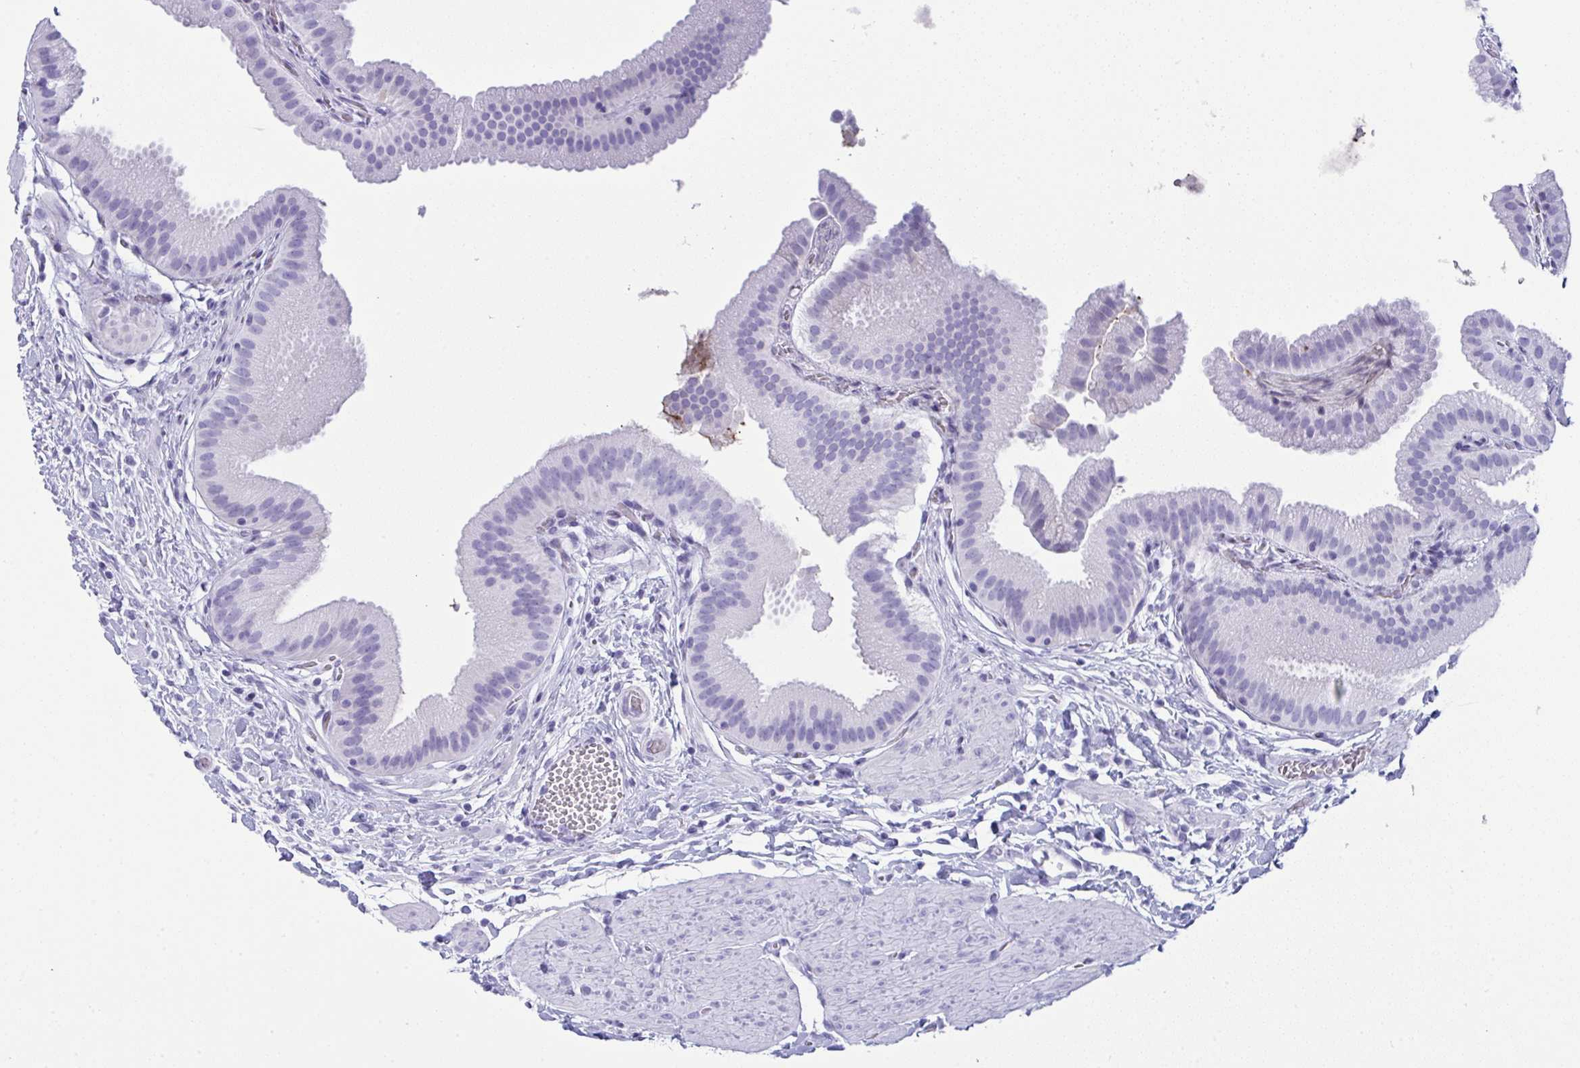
{"staining": {"intensity": "negative", "quantity": "none", "location": "none"}, "tissue": "gallbladder", "cell_type": "Glandular cells", "image_type": "normal", "snomed": [{"axis": "morphology", "description": "Normal tissue, NOS"}, {"axis": "topography", "description": "Gallbladder"}], "caption": "Immunohistochemistry of unremarkable human gallbladder shows no positivity in glandular cells.", "gene": "JCHAIN", "patient": {"sex": "female", "age": 63}}